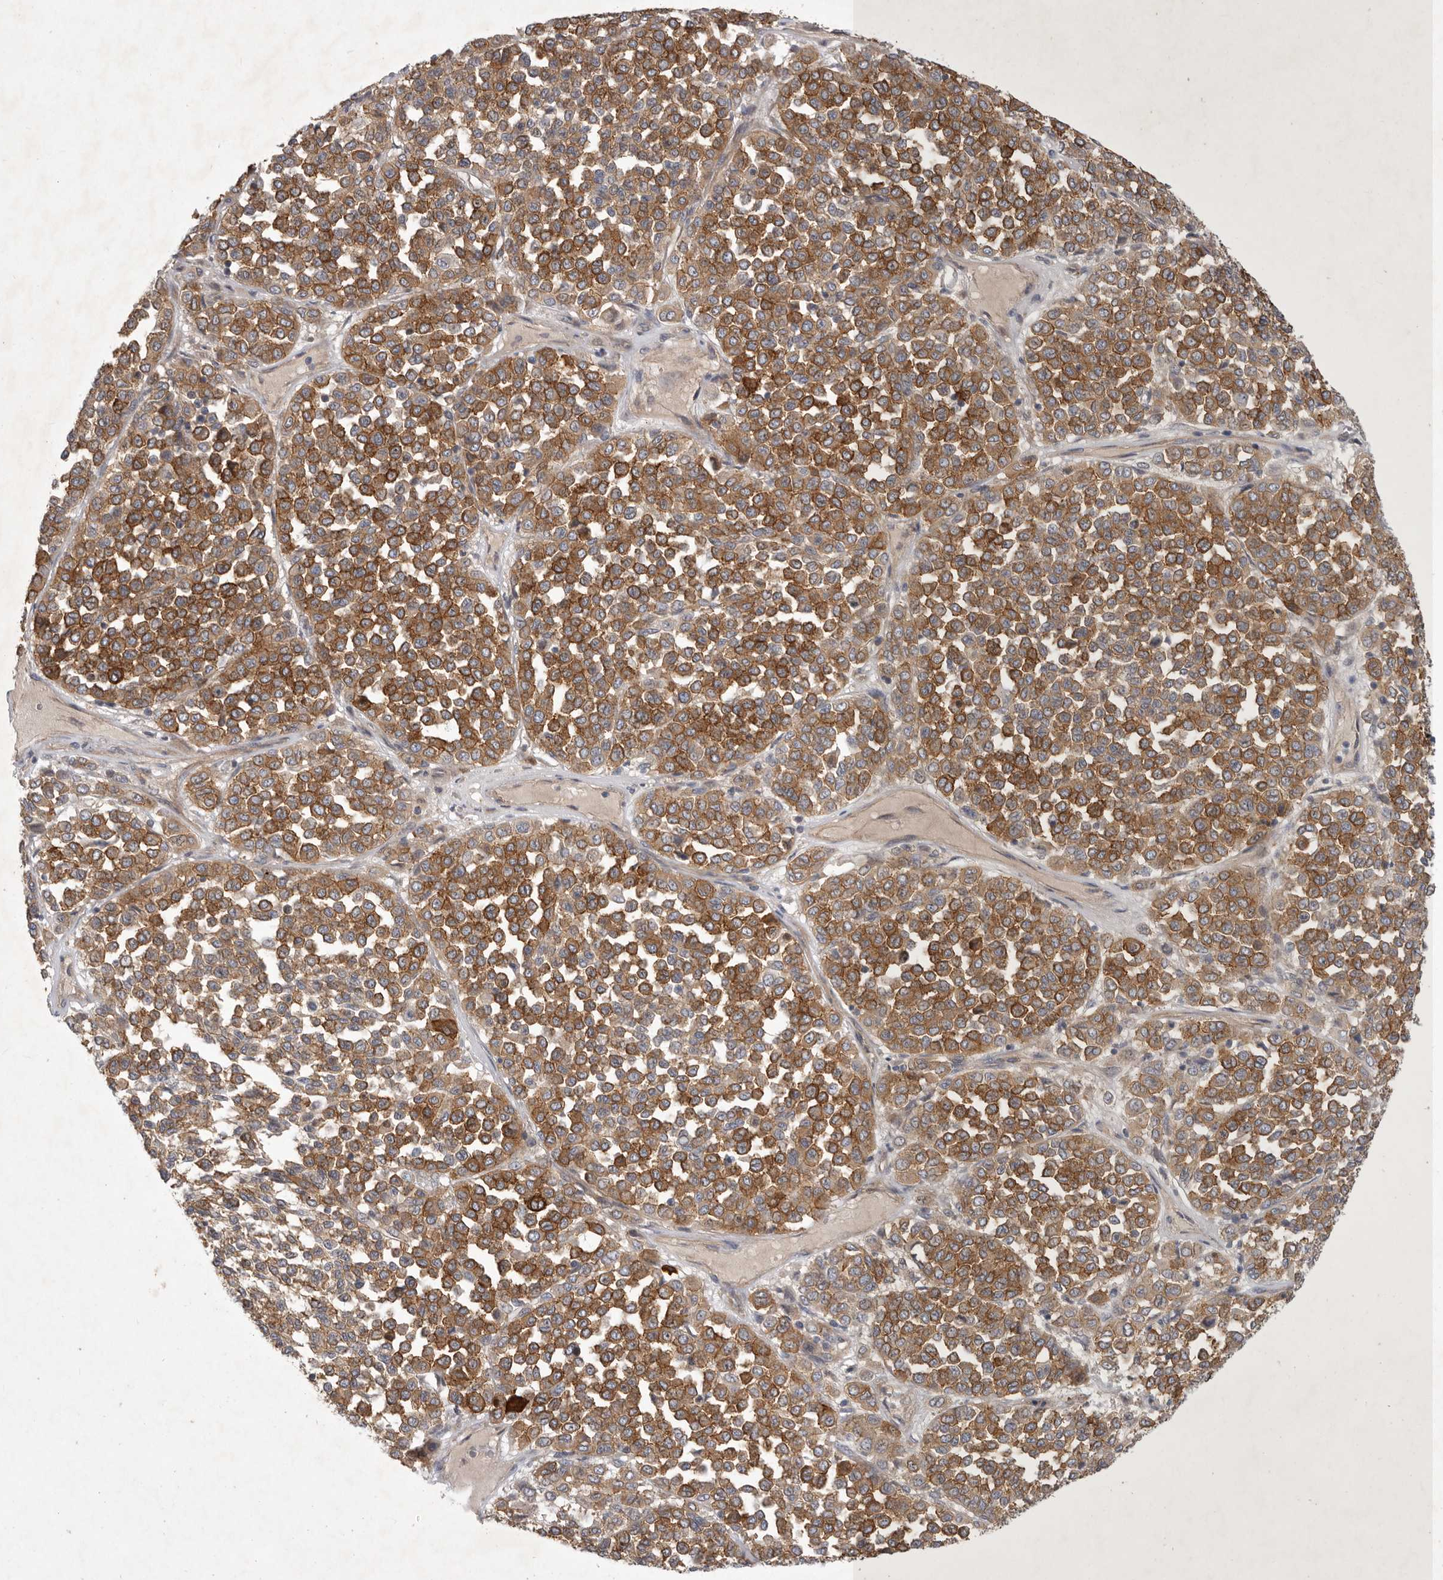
{"staining": {"intensity": "moderate", "quantity": ">75%", "location": "cytoplasmic/membranous"}, "tissue": "melanoma", "cell_type": "Tumor cells", "image_type": "cancer", "snomed": [{"axis": "morphology", "description": "Malignant melanoma, Metastatic site"}, {"axis": "topography", "description": "Pancreas"}], "caption": "Protein expression analysis of malignant melanoma (metastatic site) shows moderate cytoplasmic/membranous staining in approximately >75% of tumor cells.", "gene": "MLPH", "patient": {"sex": "female", "age": 30}}